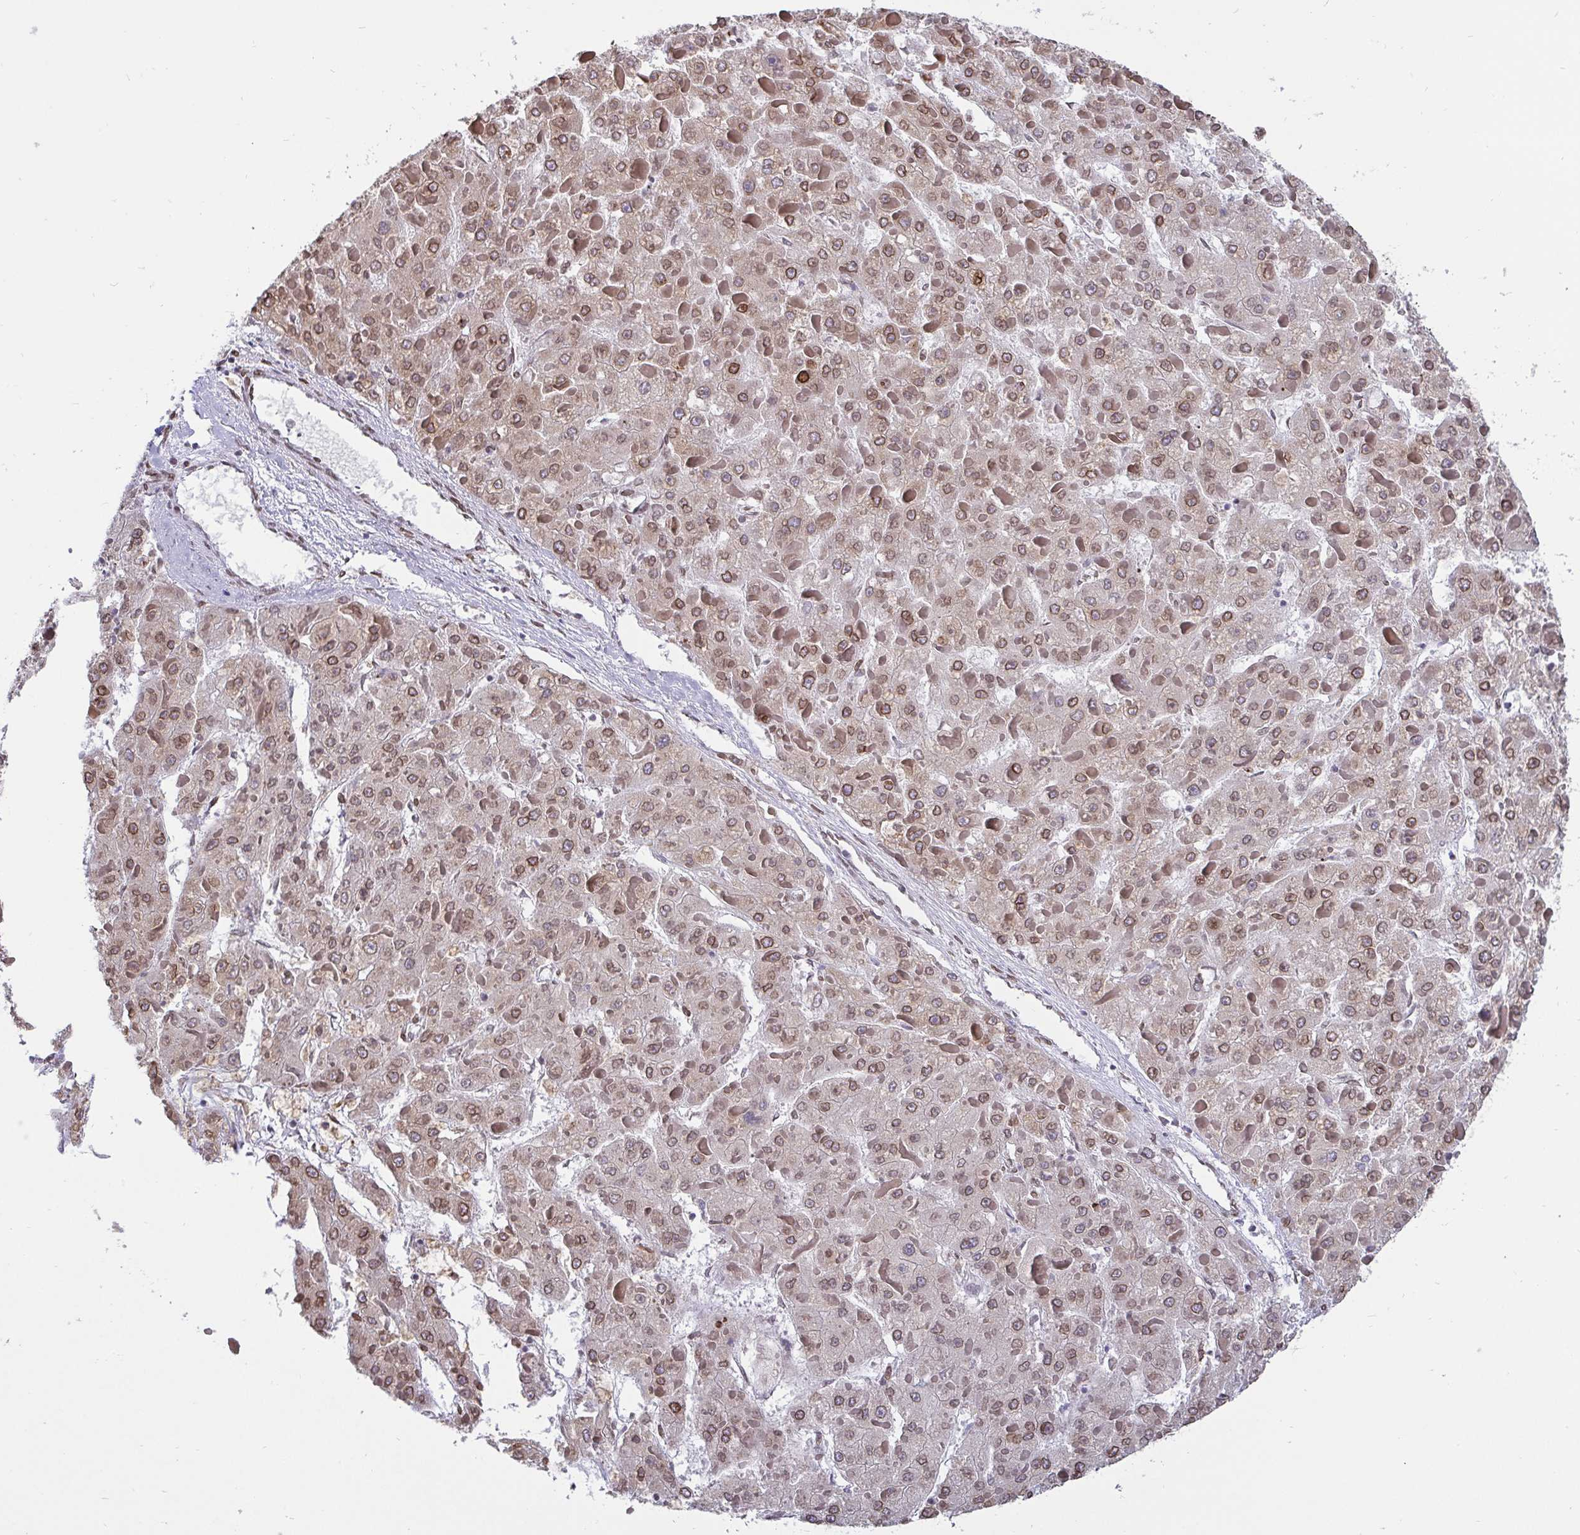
{"staining": {"intensity": "weak", "quantity": ">75%", "location": "cytoplasmic/membranous,nuclear"}, "tissue": "liver cancer", "cell_type": "Tumor cells", "image_type": "cancer", "snomed": [{"axis": "morphology", "description": "Carcinoma, Hepatocellular, NOS"}, {"axis": "topography", "description": "Liver"}], "caption": "Hepatocellular carcinoma (liver) stained for a protein demonstrates weak cytoplasmic/membranous and nuclear positivity in tumor cells. Immunohistochemistry (ihc) stains the protein in brown and the nuclei are stained blue.", "gene": "EMD", "patient": {"sex": "female", "age": 73}}